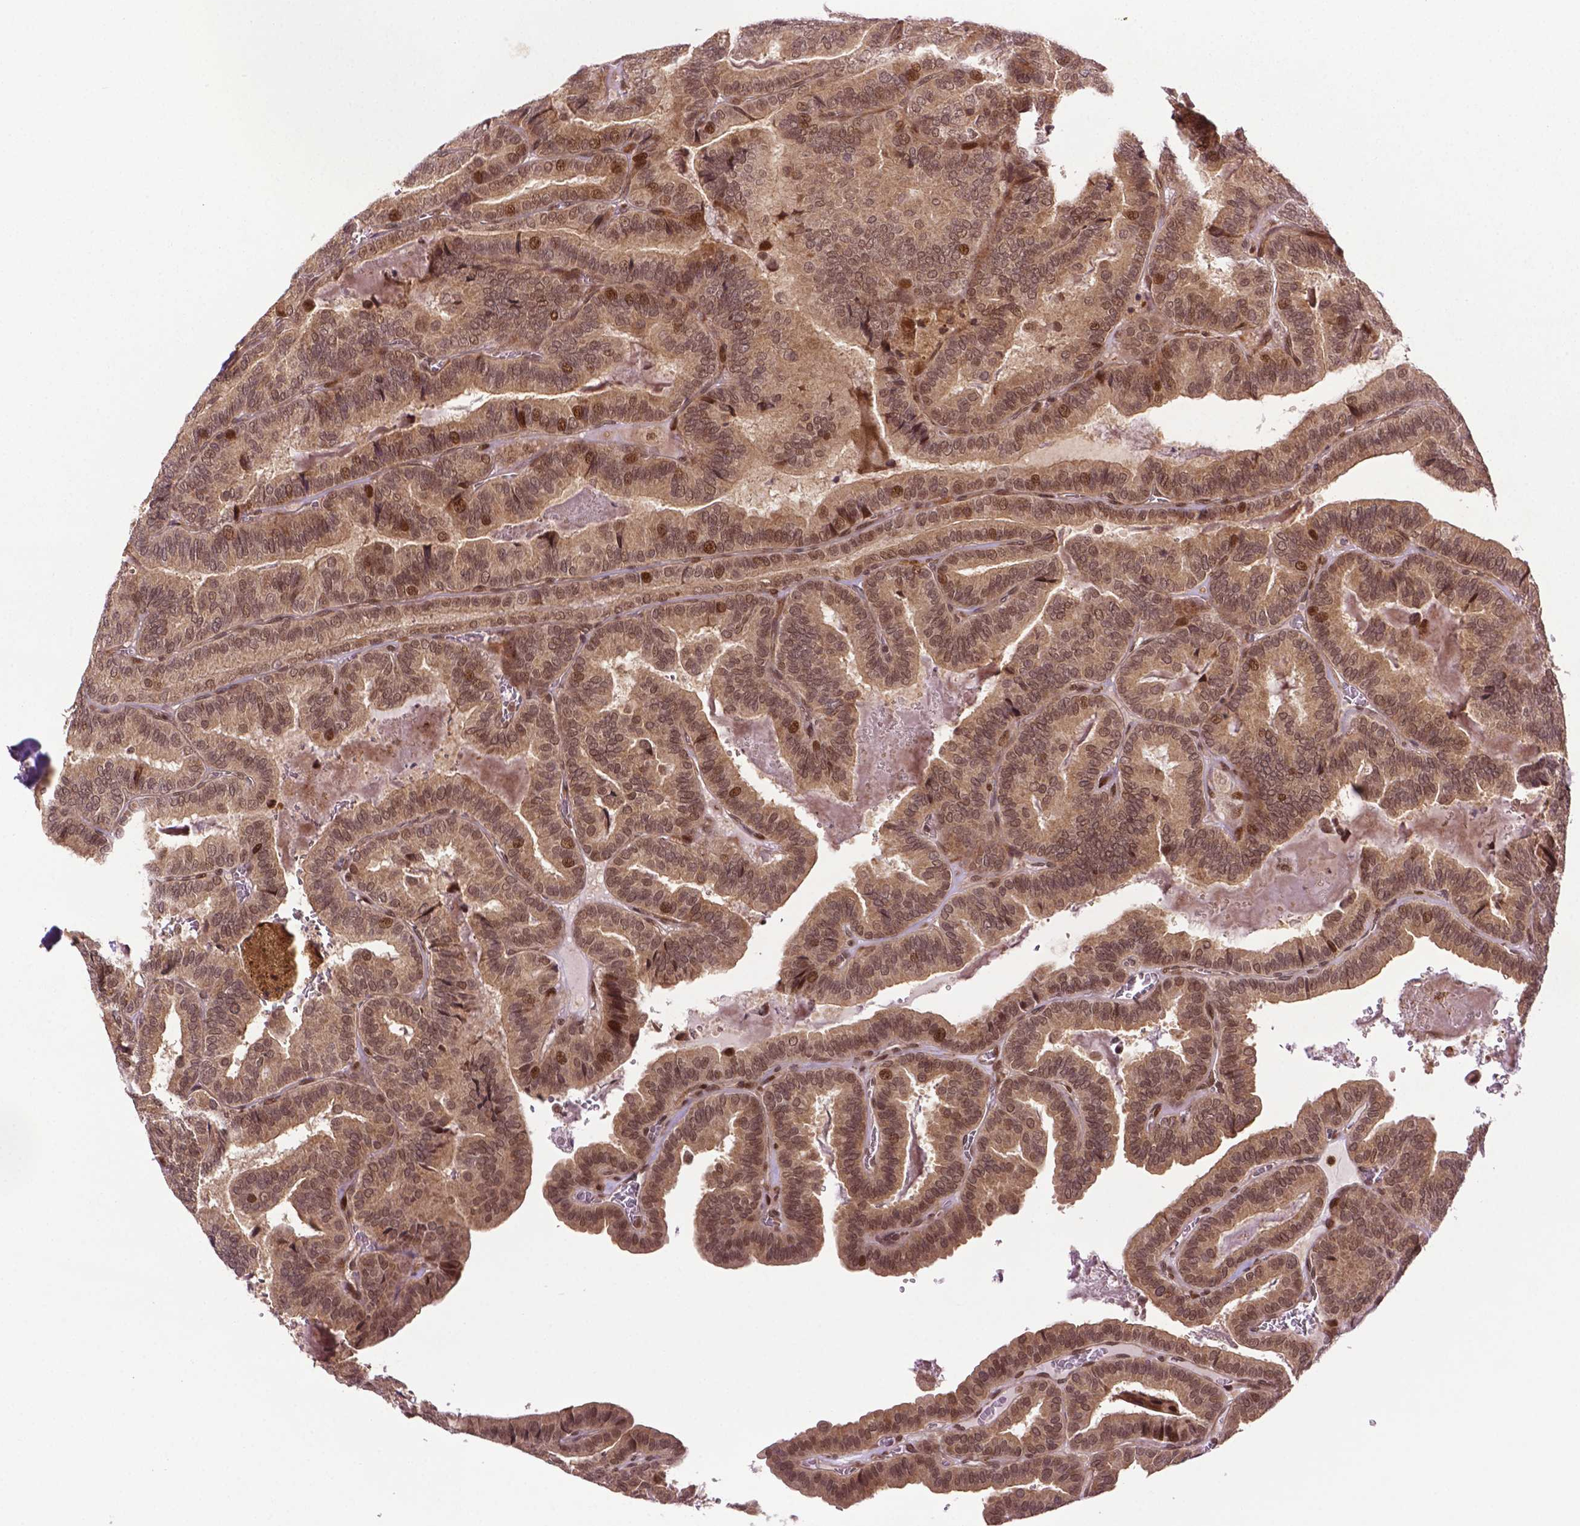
{"staining": {"intensity": "moderate", "quantity": ">75%", "location": "cytoplasmic/membranous,nuclear"}, "tissue": "thyroid cancer", "cell_type": "Tumor cells", "image_type": "cancer", "snomed": [{"axis": "morphology", "description": "Papillary adenocarcinoma, NOS"}, {"axis": "topography", "description": "Thyroid gland"}], "caption": "Thyroid papillary adenocarcinoma stained with immunohistochemistry exhibits moderate cytoplasmic/membranous and nuclear expression in approximately >75% of tumor cells.", "gene": "TMX2", "patient": {"sex": "female", "age": 75}}